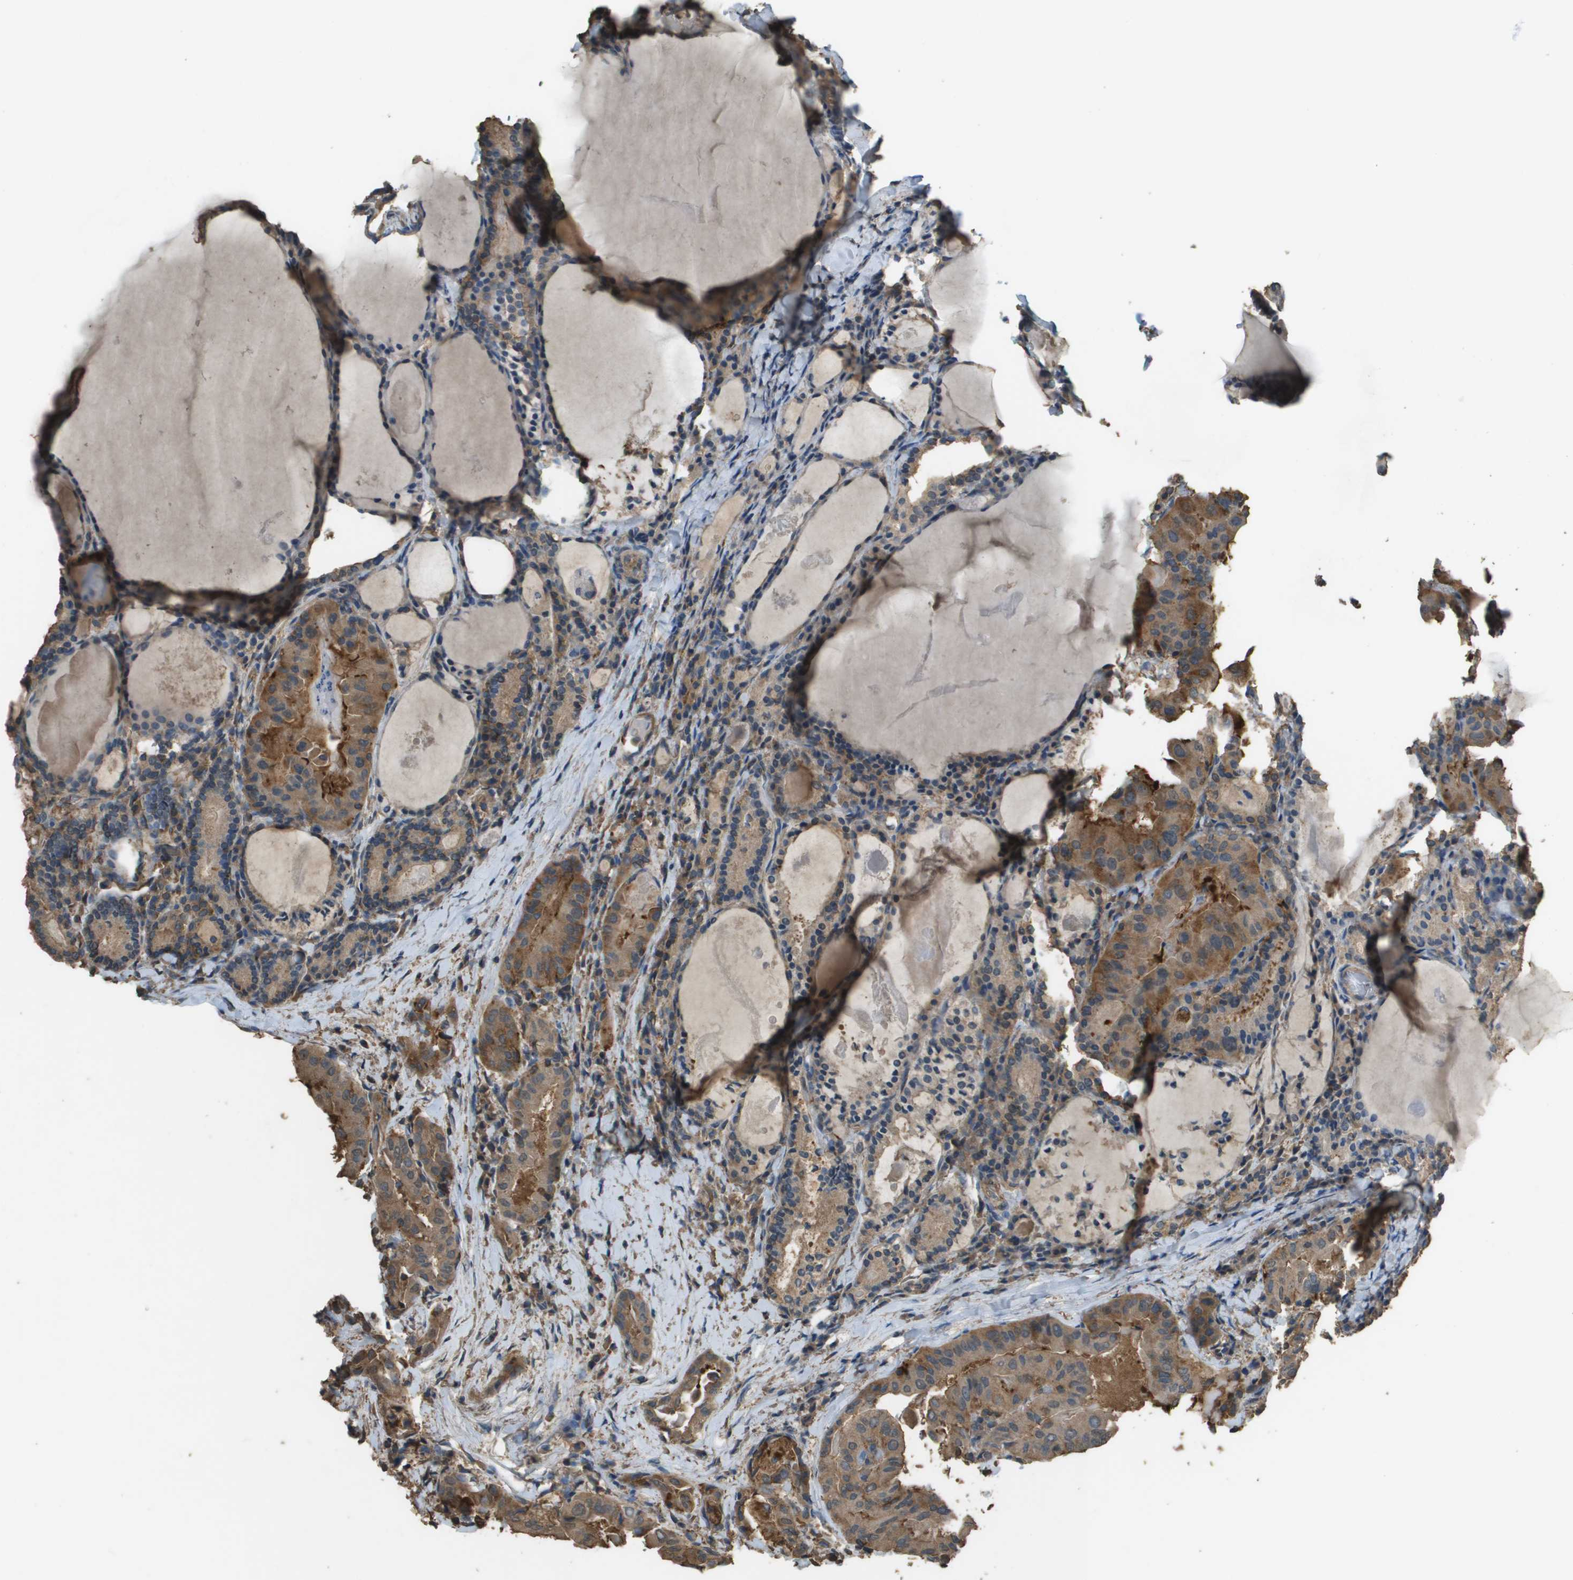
{"staining": {"intensity": "moderate", "quantity": ">75%", "location": "cytoplasmic/membranous"}, "tissue": "thyroid cancer", "cell_type": "Tumor cells", "image_type": "cancer", "snomed": [{"axis": "morphology", "description": "Papillary adenocarcinoma, NOS"}, {"axis": "topography", "description": "Thyroid gland"}], "caption": "Thyroid papillary adenocarcinoma tissue demonstrates moderate cytoplasmic/membranous positivity in approximately >75% of tumor cells, visualized by immunohistochemistry.", "gene": "MS4A7", "patient": {"sex": "female", "age": 42}}